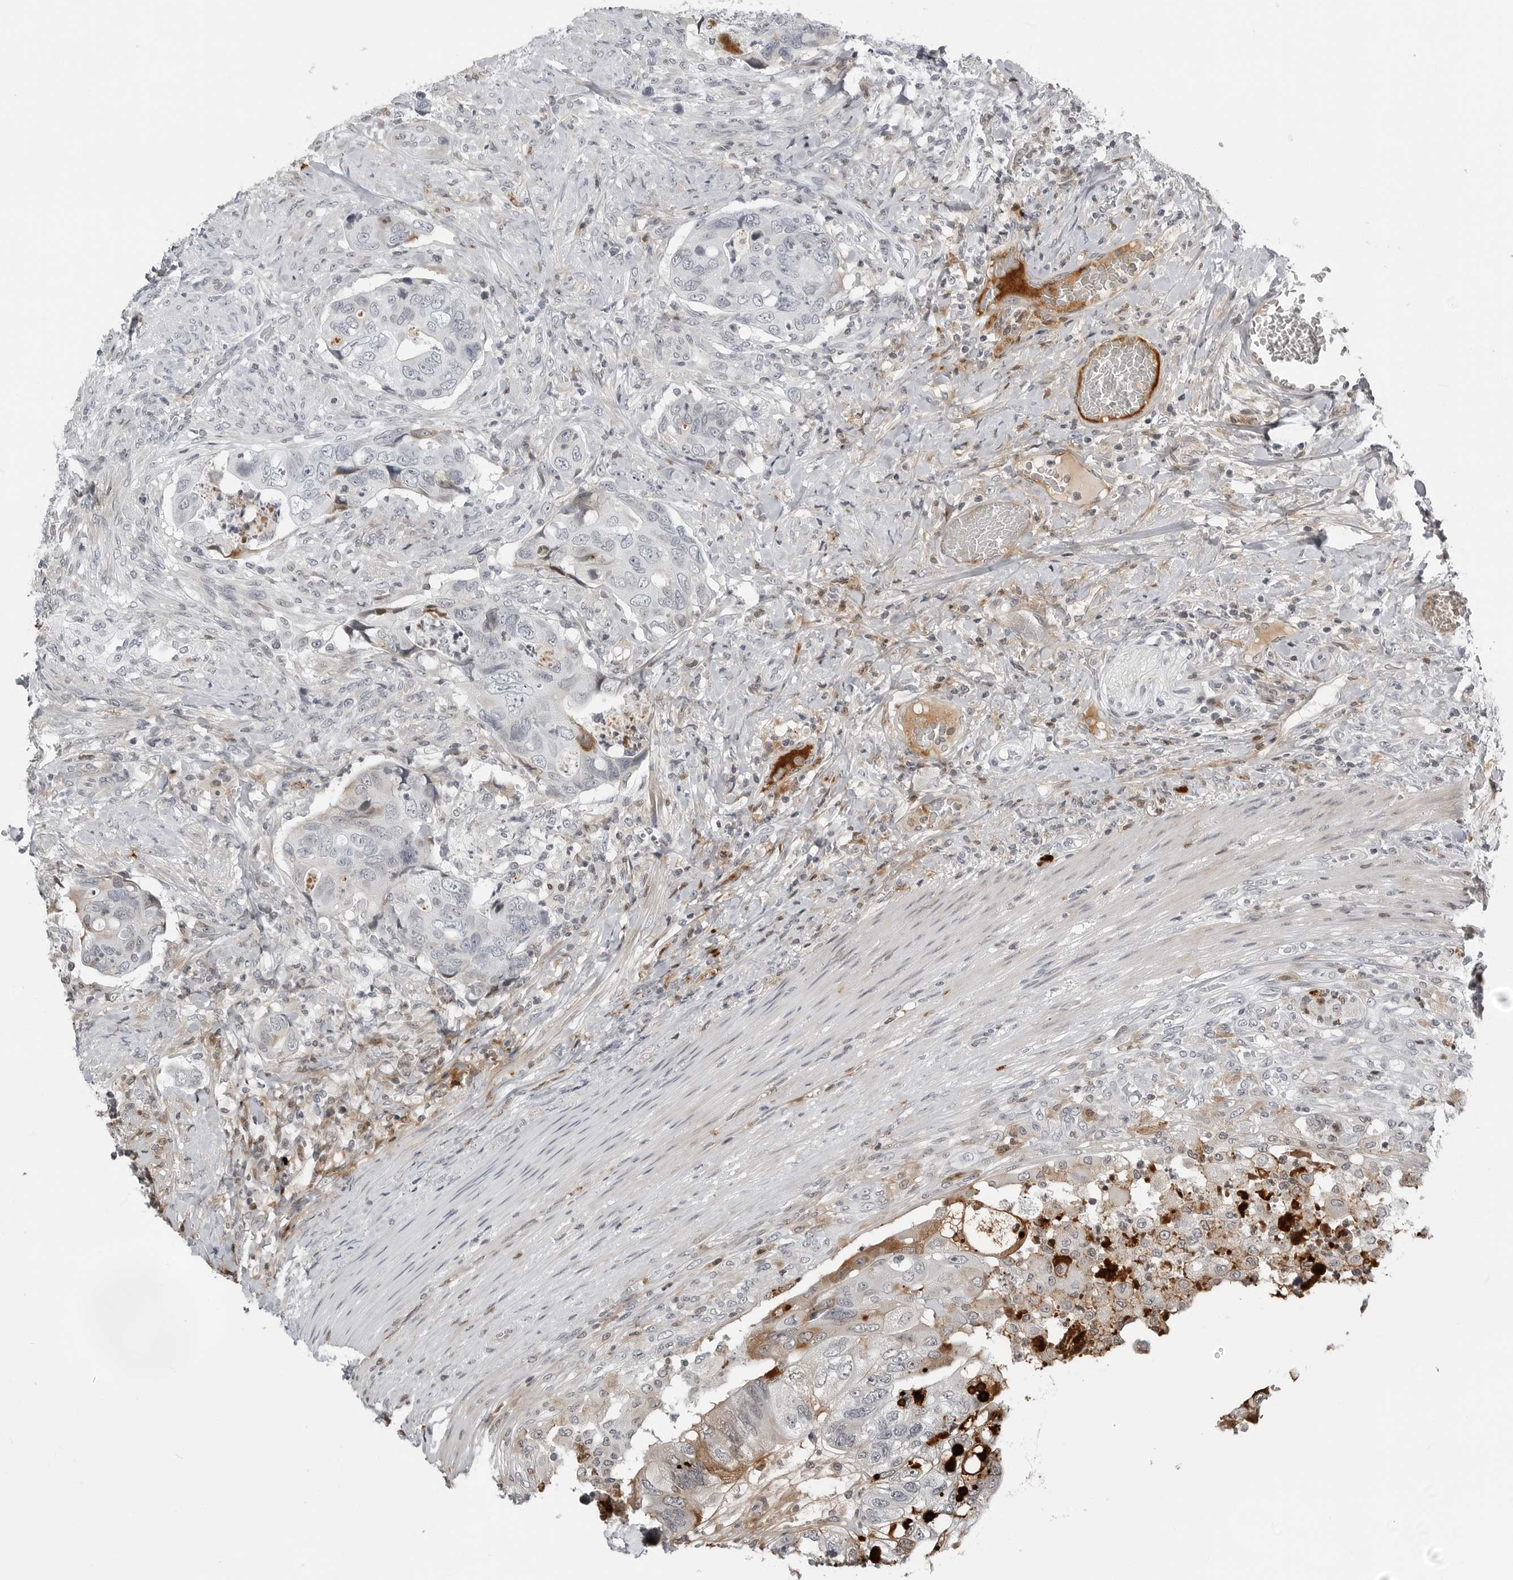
{"staining": {"intensity": "negative", "quantity": "none", "location": "none"}, "tissue": "colorectal cancer", "cell_type": "Tumor cells", "image_type": "cancer", "snomed": [{"axis": "morphology", "description": "Adenocarcinoma, NOS"}, {"axis": "topography", "description": "Rectum"}], "caption": "Tumor cells show no significant protein positivity in colorectal cancer (adenocarcinoma). Brightfield microscopy of immunohistochemistry stained with DAB (3,3'-diaminobenzidine) (brown) and hematoxylin (blue), captured at high magnification.", "gene": "CXCR5", "patient": {"sex": "male", "age": 63}}